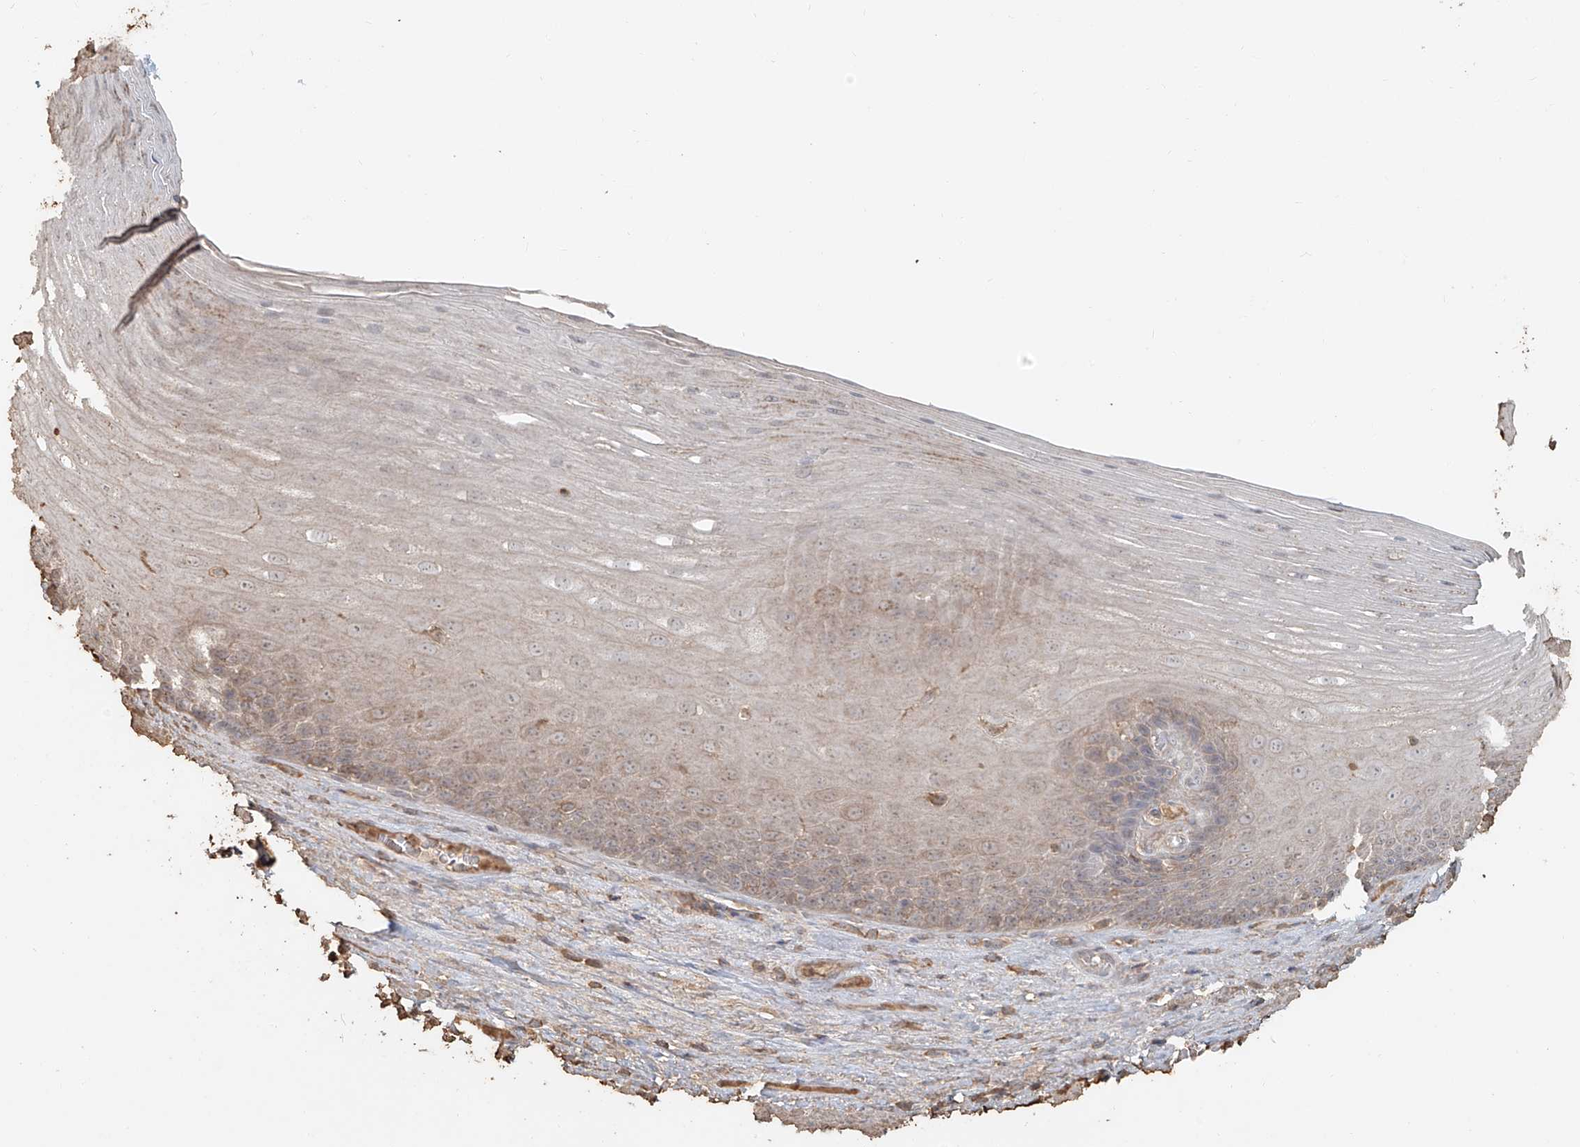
{"staining": {"intensity": "weak", "quantity": "<25%", "location": "cytoplasmic/membranous"}, "tissue": "esophagus", "cell_type": "Squamous epithelial cells", "image_type": "normal", "snomed": [{"axis": "morphology", "description": "Normal tissue, NOS"}, {"axis": "topography", "description": "Esophagus"}], "caption": "Squamous epithelial cells show no significant expression in benign esophagus. The staining was performed using DAB (3,3'-diaminobenzidine) to visualize the protein expression in brown, while the nuclei were stained in blue with hematoxylin (Magnification: 20x).", "gene": "NPHS1", "patient": {"sex": "male", "age": 62}}